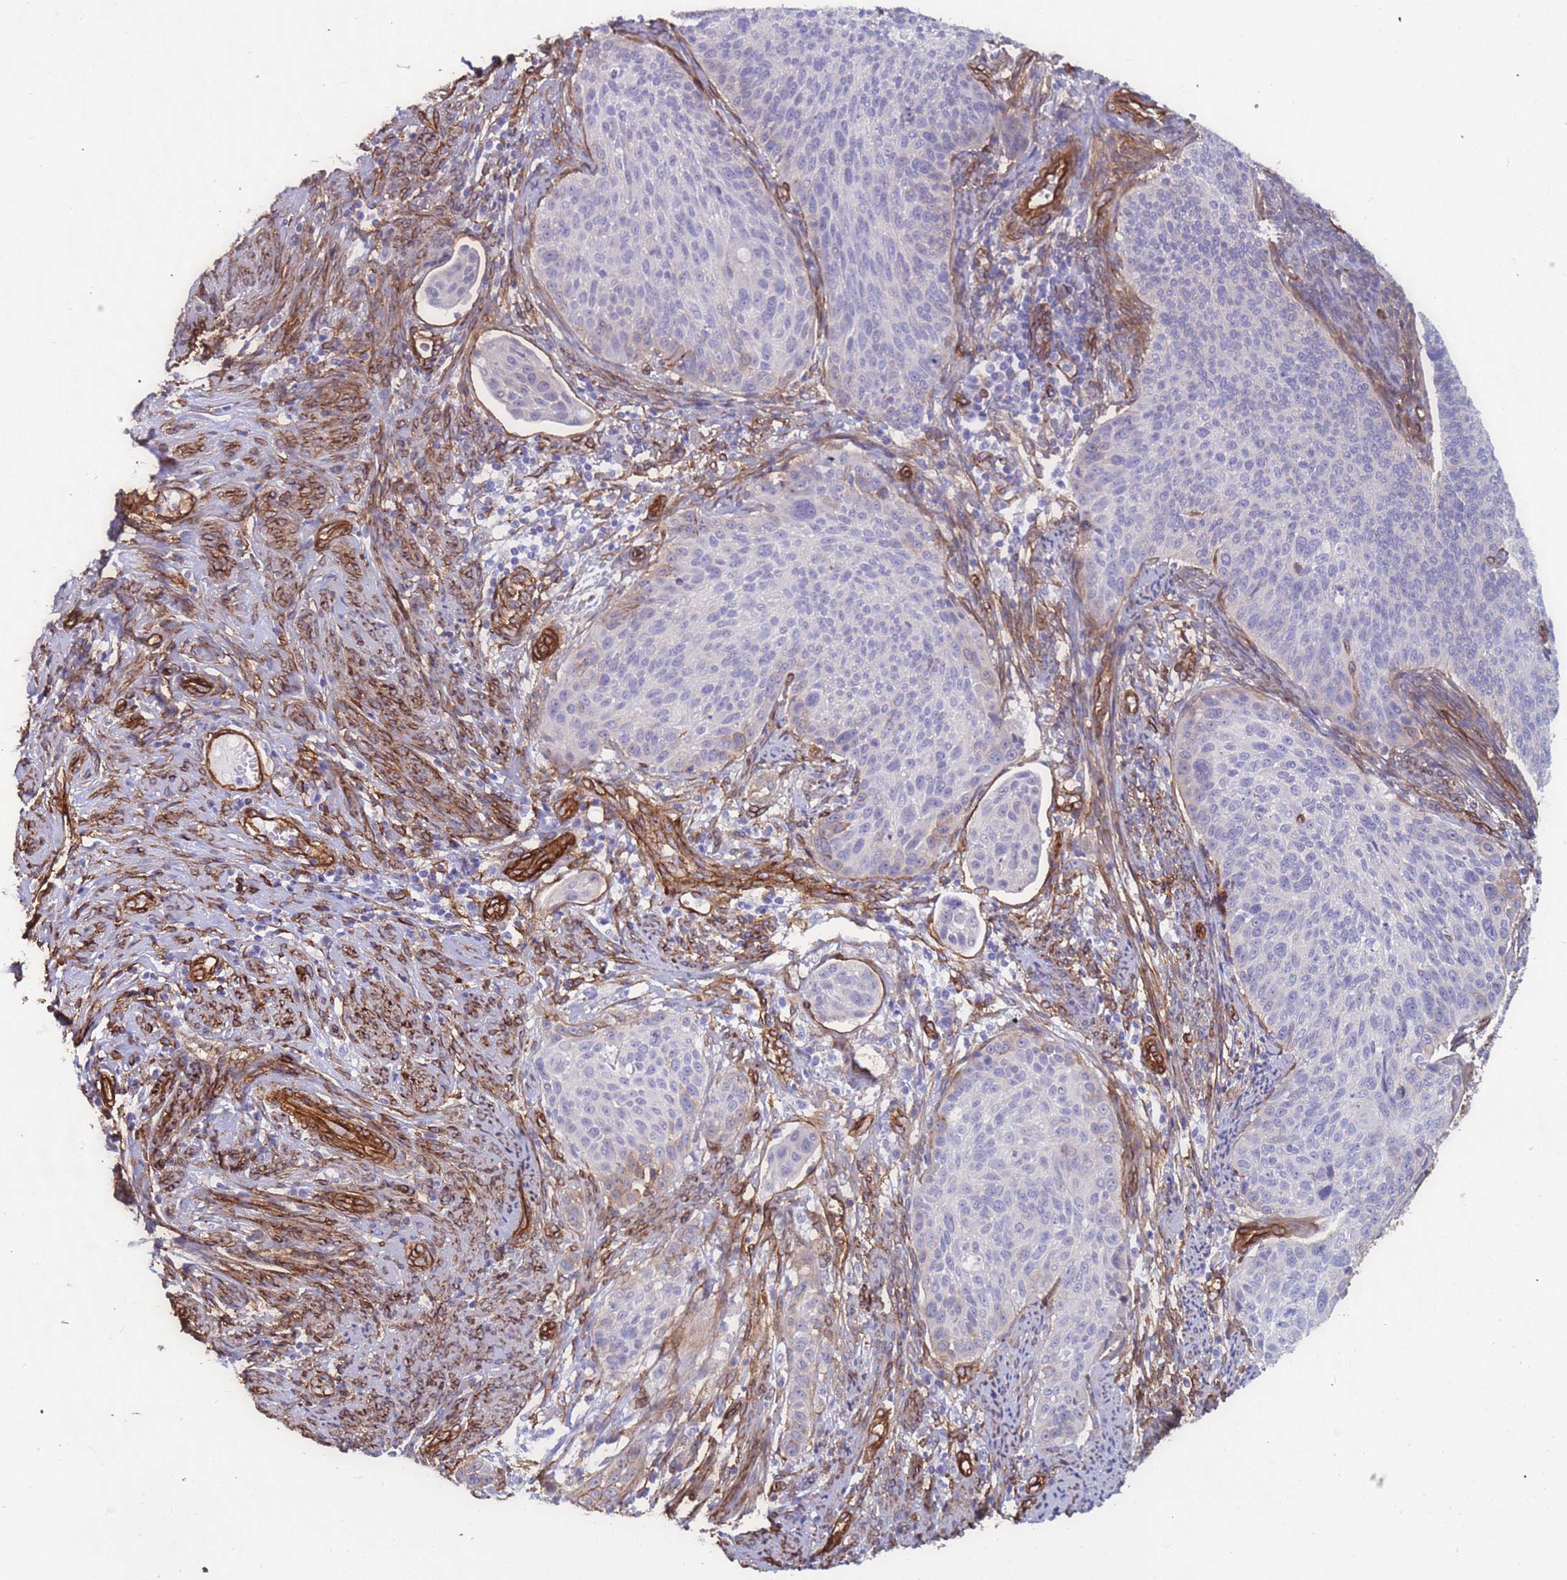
{"staining": {"intensity": "negative", "quantity": "none", "location": "none"}, "tissue": "cervical cancer", "cell_type": "Tumor cells", "image_type": "cancer", "snomed": [{"axis": "morphology", "description": "Squamous cell carcinoma, NOS"}, {"axis": "topography", "description": "Cervix"}], "caption": "Tumor cells show no significant protein expression in cervical squamous cell carcinoma.", "gene": "EHD2", "patient": {"sex": "female", "age": 70}}